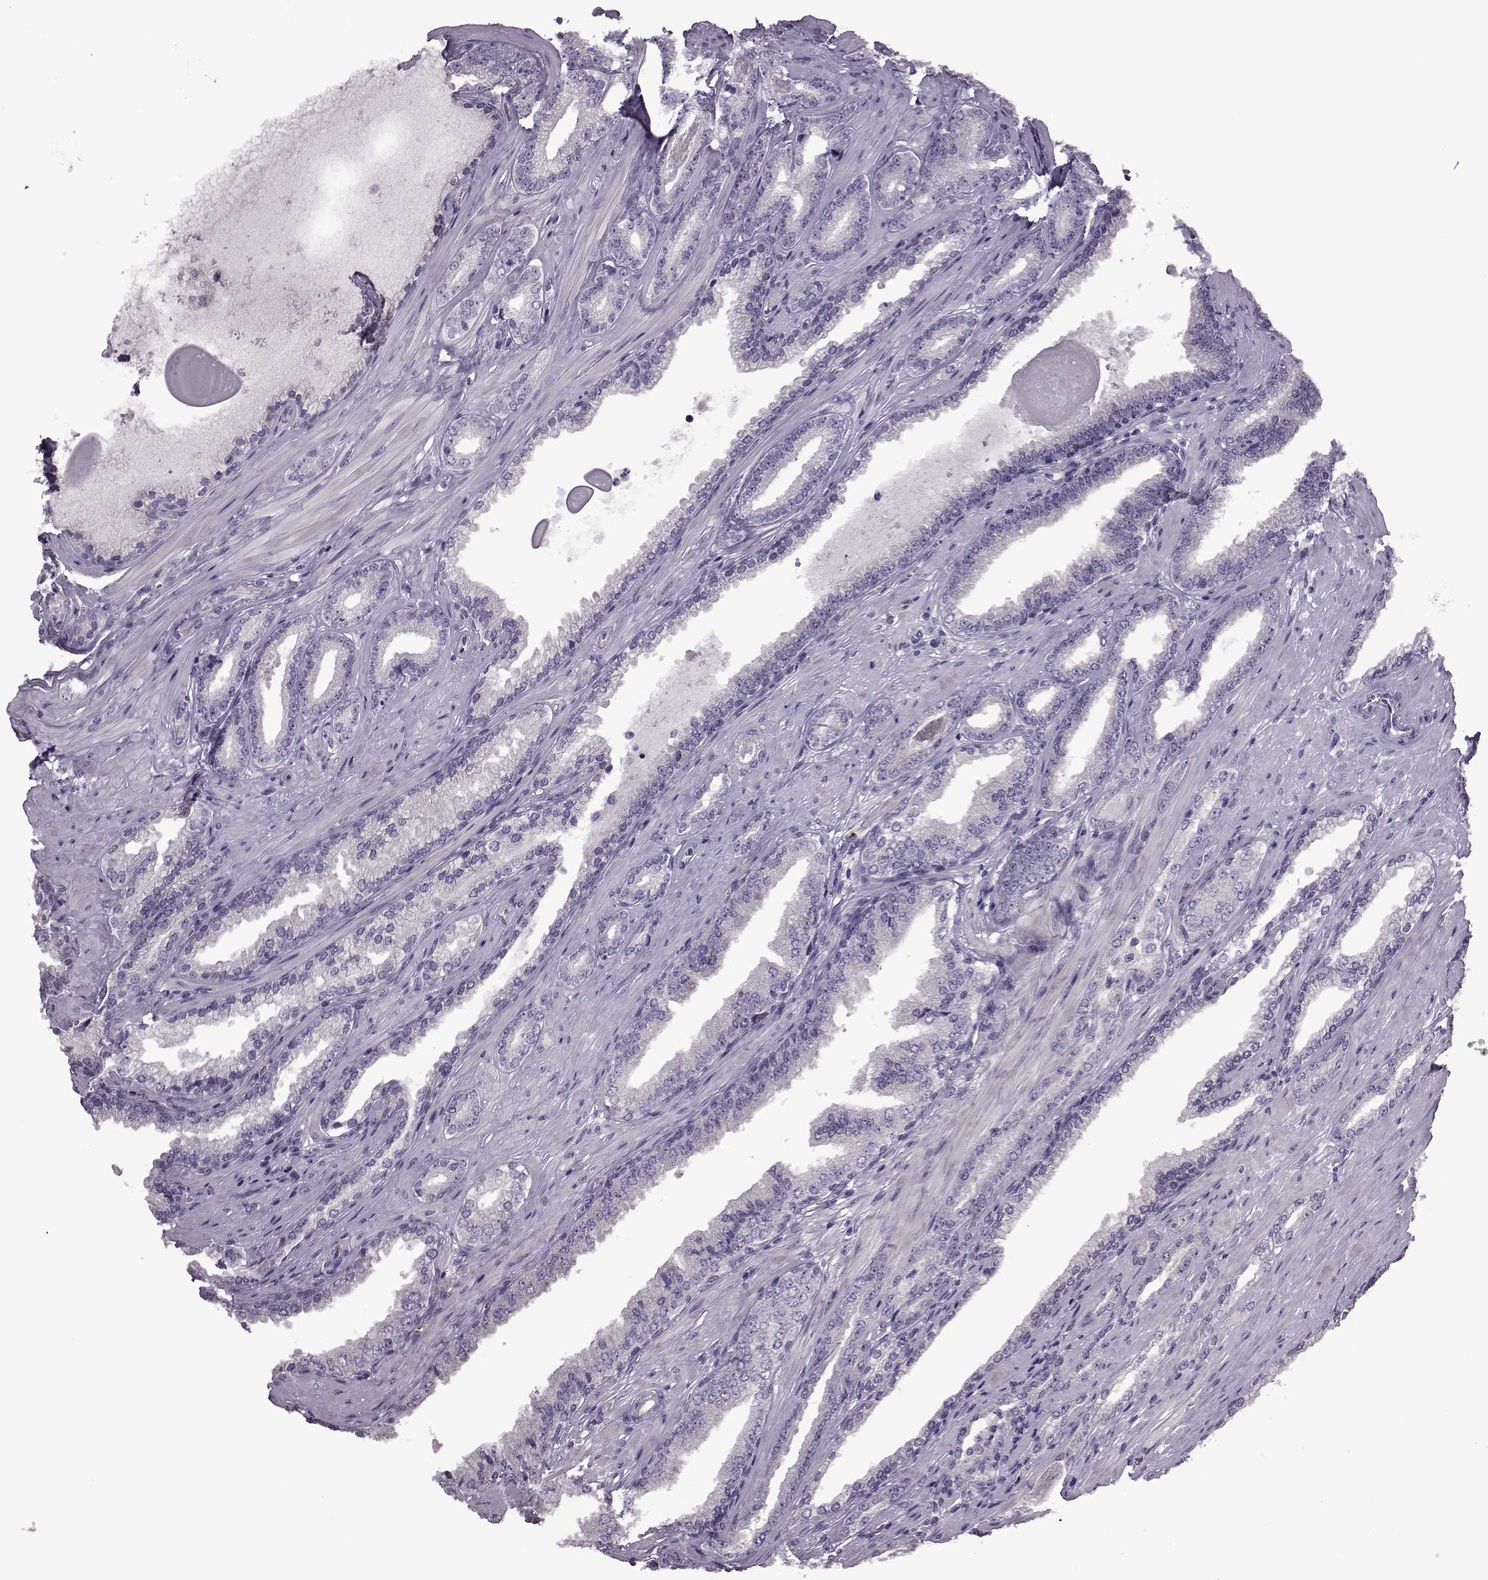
{"staining": {"intensity": "negative", "quantity": "none", "location": "none"}, "tissue": "prostate cancer", "cell_type": "Tumor cells", "image_type": "cancer", "snomed": [{"axis": "morphology", "description": "Adenocarcinoma, Low grade"}, {"axis": "topography", "description": "Prostate"}], "caption": "An immunohistochemistry (IHC) micrograph of prostate cancer is shown. There is no staining in tumor cells of prostate cancer.", "gene": "EDDM3B", "patient": {"sex": "male", "age": 61}}